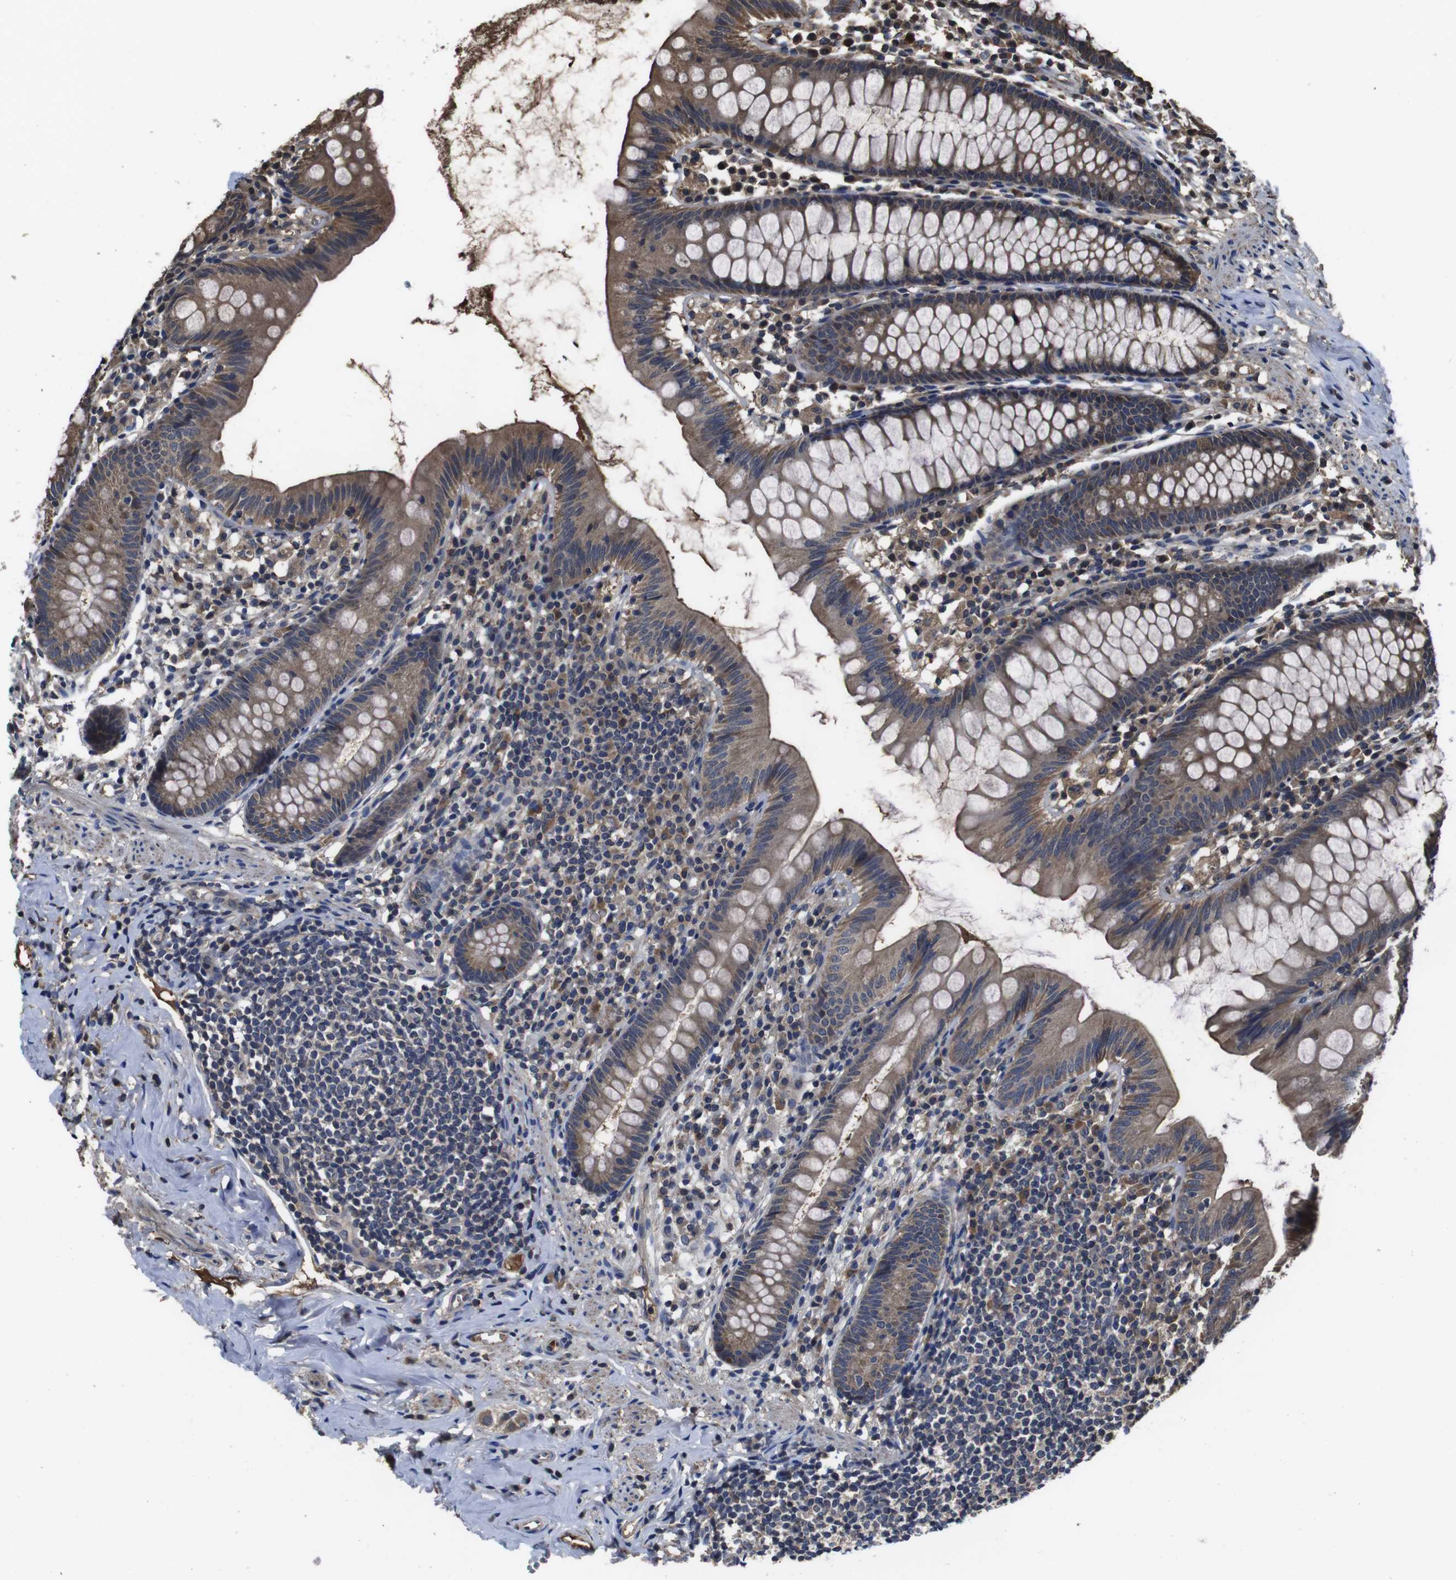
{"staining": {"intensity": "moderate", "quantity": ">75%", "location": "cytoplasmic/membranous"}, "tissue": "appendix", "cell_type": "Glandular cells", "image_type": "normal", "snomed": [{"axis": "morphology", "description": "Normal tissue, NOS"}, {"axis": "topography", "description": "Appendix"}], "caption": "Brown immunohistochemical staining in normal human appendix shows moderate cytoplasmic/membranous expression in approximately >75% of glandular cells.", "gene": "CXCL11", "patient": {"sex": "male", "age": 52}}